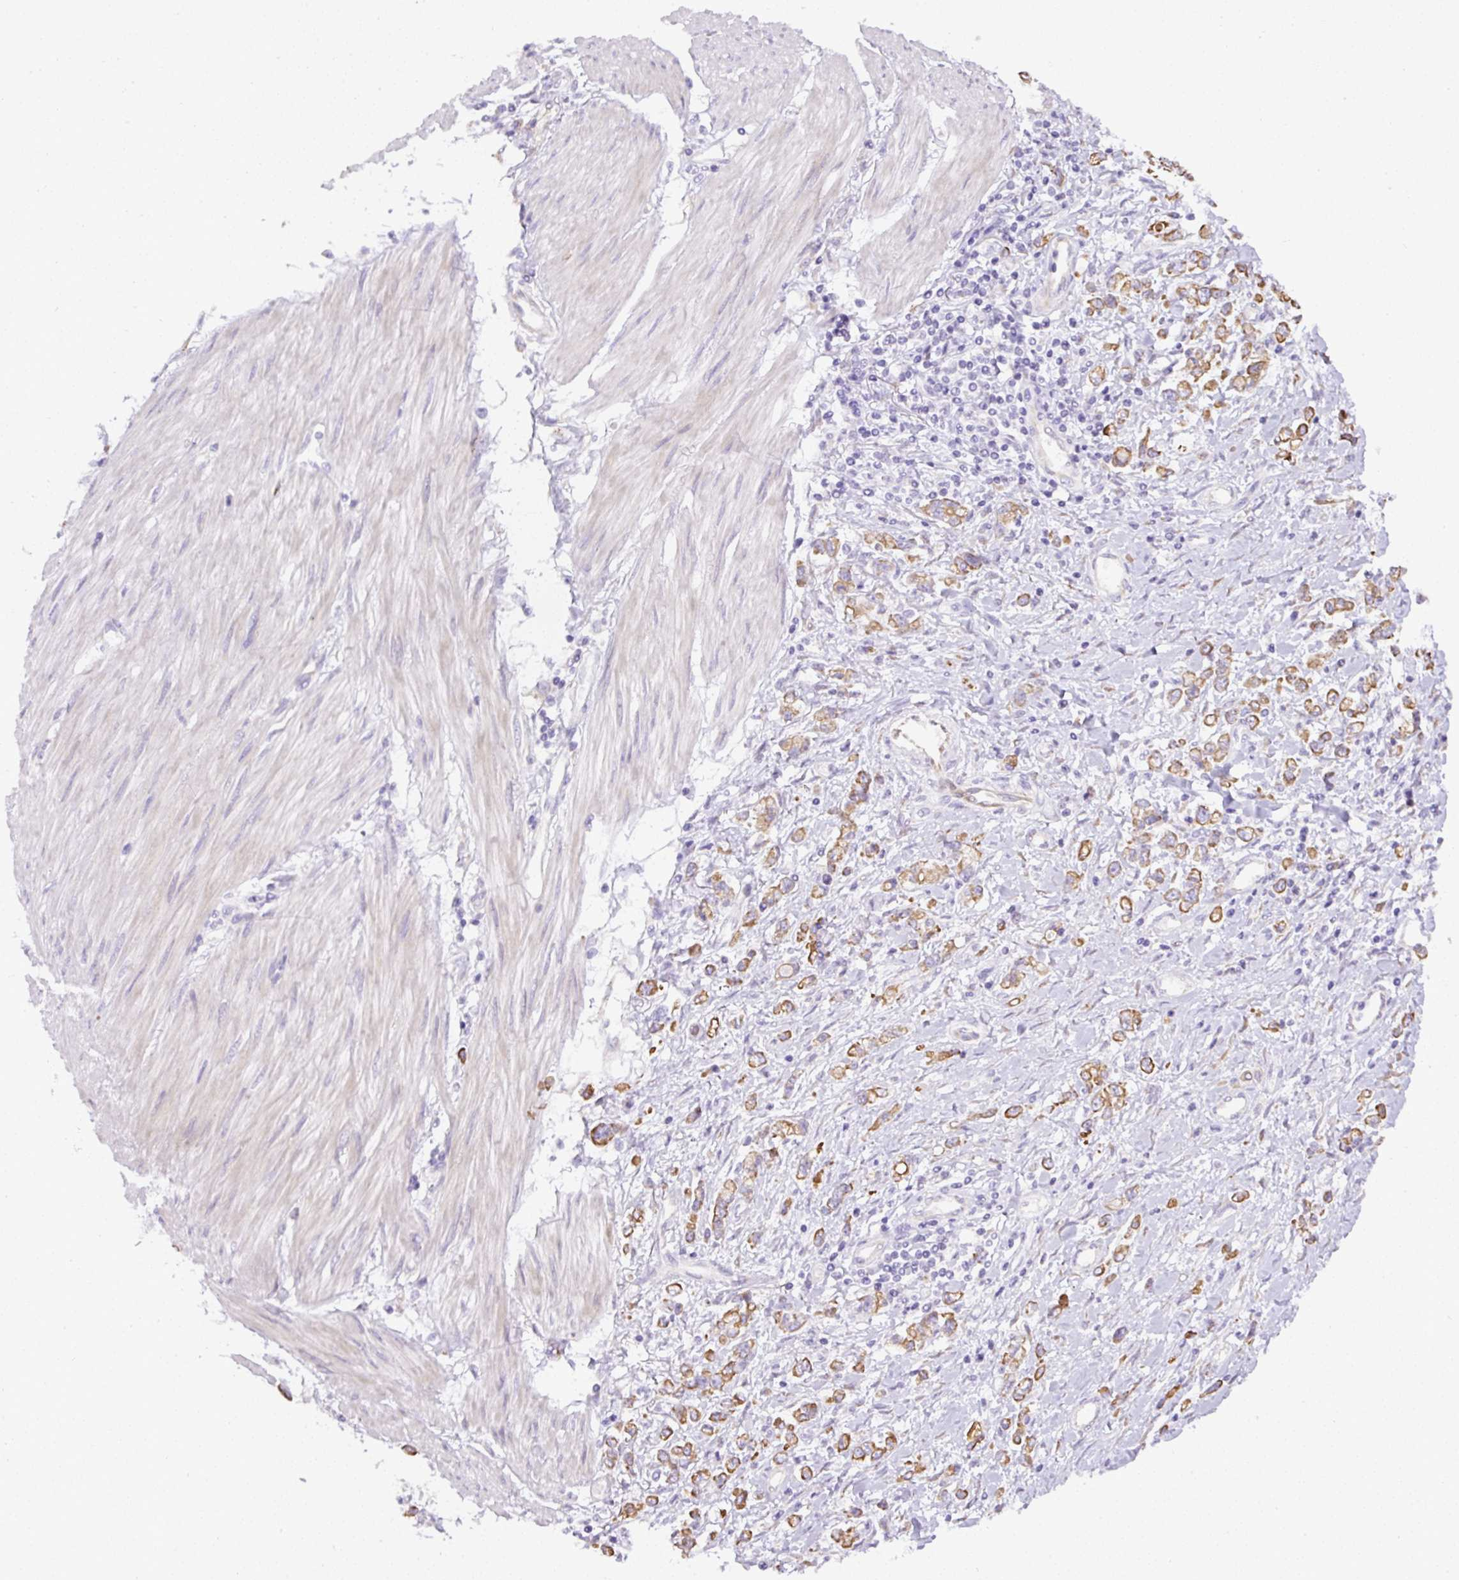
{"staining": {"intensity": "moderate", "quantity": ">75%", "location": "cytoplasmic/membranous"}, "tissue": "stomach cancer", "cell_type": "Tumor cells", "image_type": "cancer", "snomed": [{"axis": "morphology", "description": "Adenocarcinoma, NOS"}, {"axis": "topography", "description": "Stomach"}], "caption": "This is a photomicrograph of immunohistochemistry staining of adenocarcinoma (stomach), which shows moderate positivity in the cytoplasmic/membranous of tumor cells.", "gene": "FAM149A", "patient": {"sex": "female", "age": 76}}